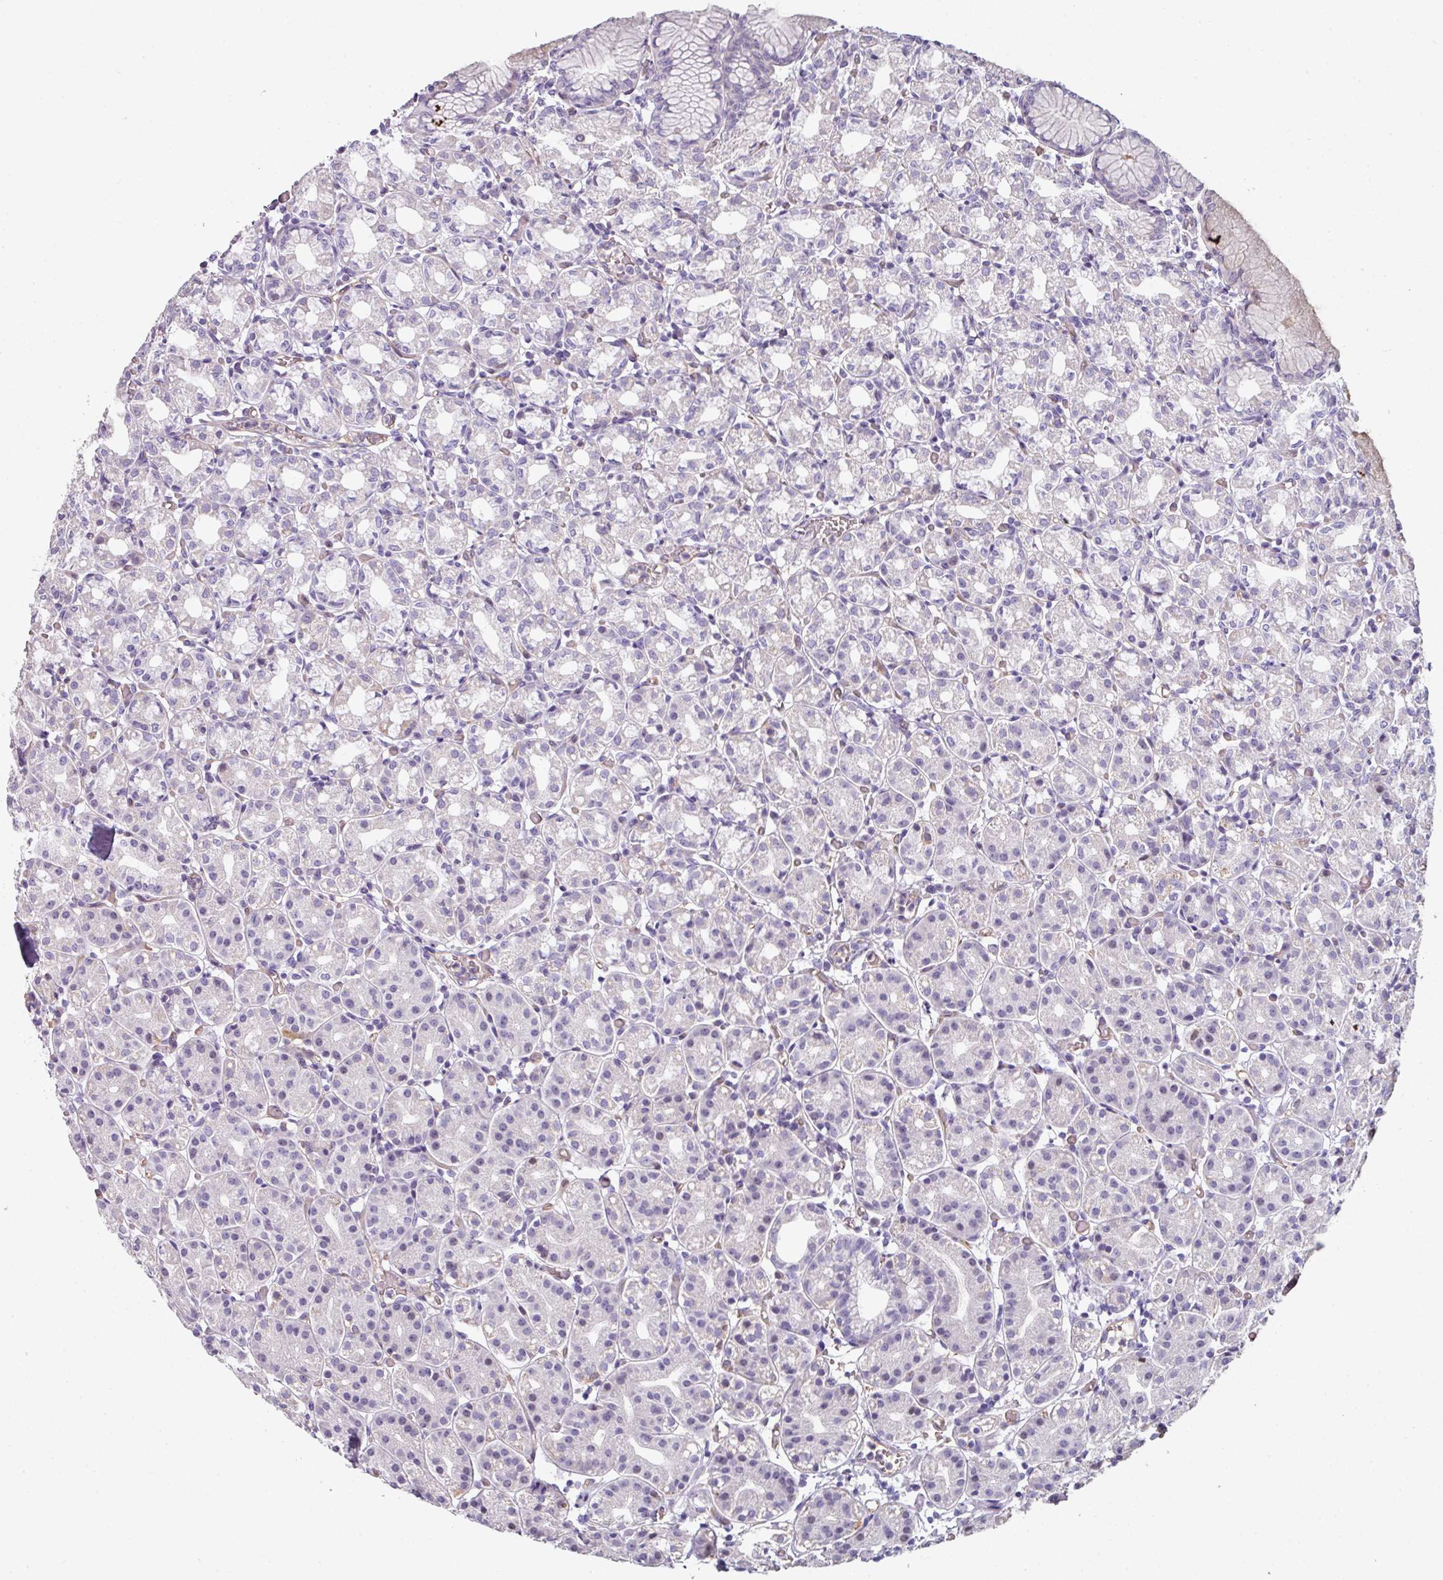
{"staining": {"intensity": "moderate", "quantity": "<25%", "location": "cytoplasmic/membranous,nuclear"}, "tissue": "stomach", "cell_type": "Glandular cells", "image_type": "normal", "snomed": [{"axis": "morphology", "description": "Normal tissue, NOS"}, {"axis": "topography", "description": "Stomach"}], "caption": "High-magnification brightfield microscopy of normal stomach stained with DAB (brown) and counterstained with hematoxylin (blue). glandular cells exhibit moderate cytoplasmic/membranous,nuclear expression is present in approximately<25% of cells.", "gene": "ANO9", "patient": {"sex": "female", "age": 57}}